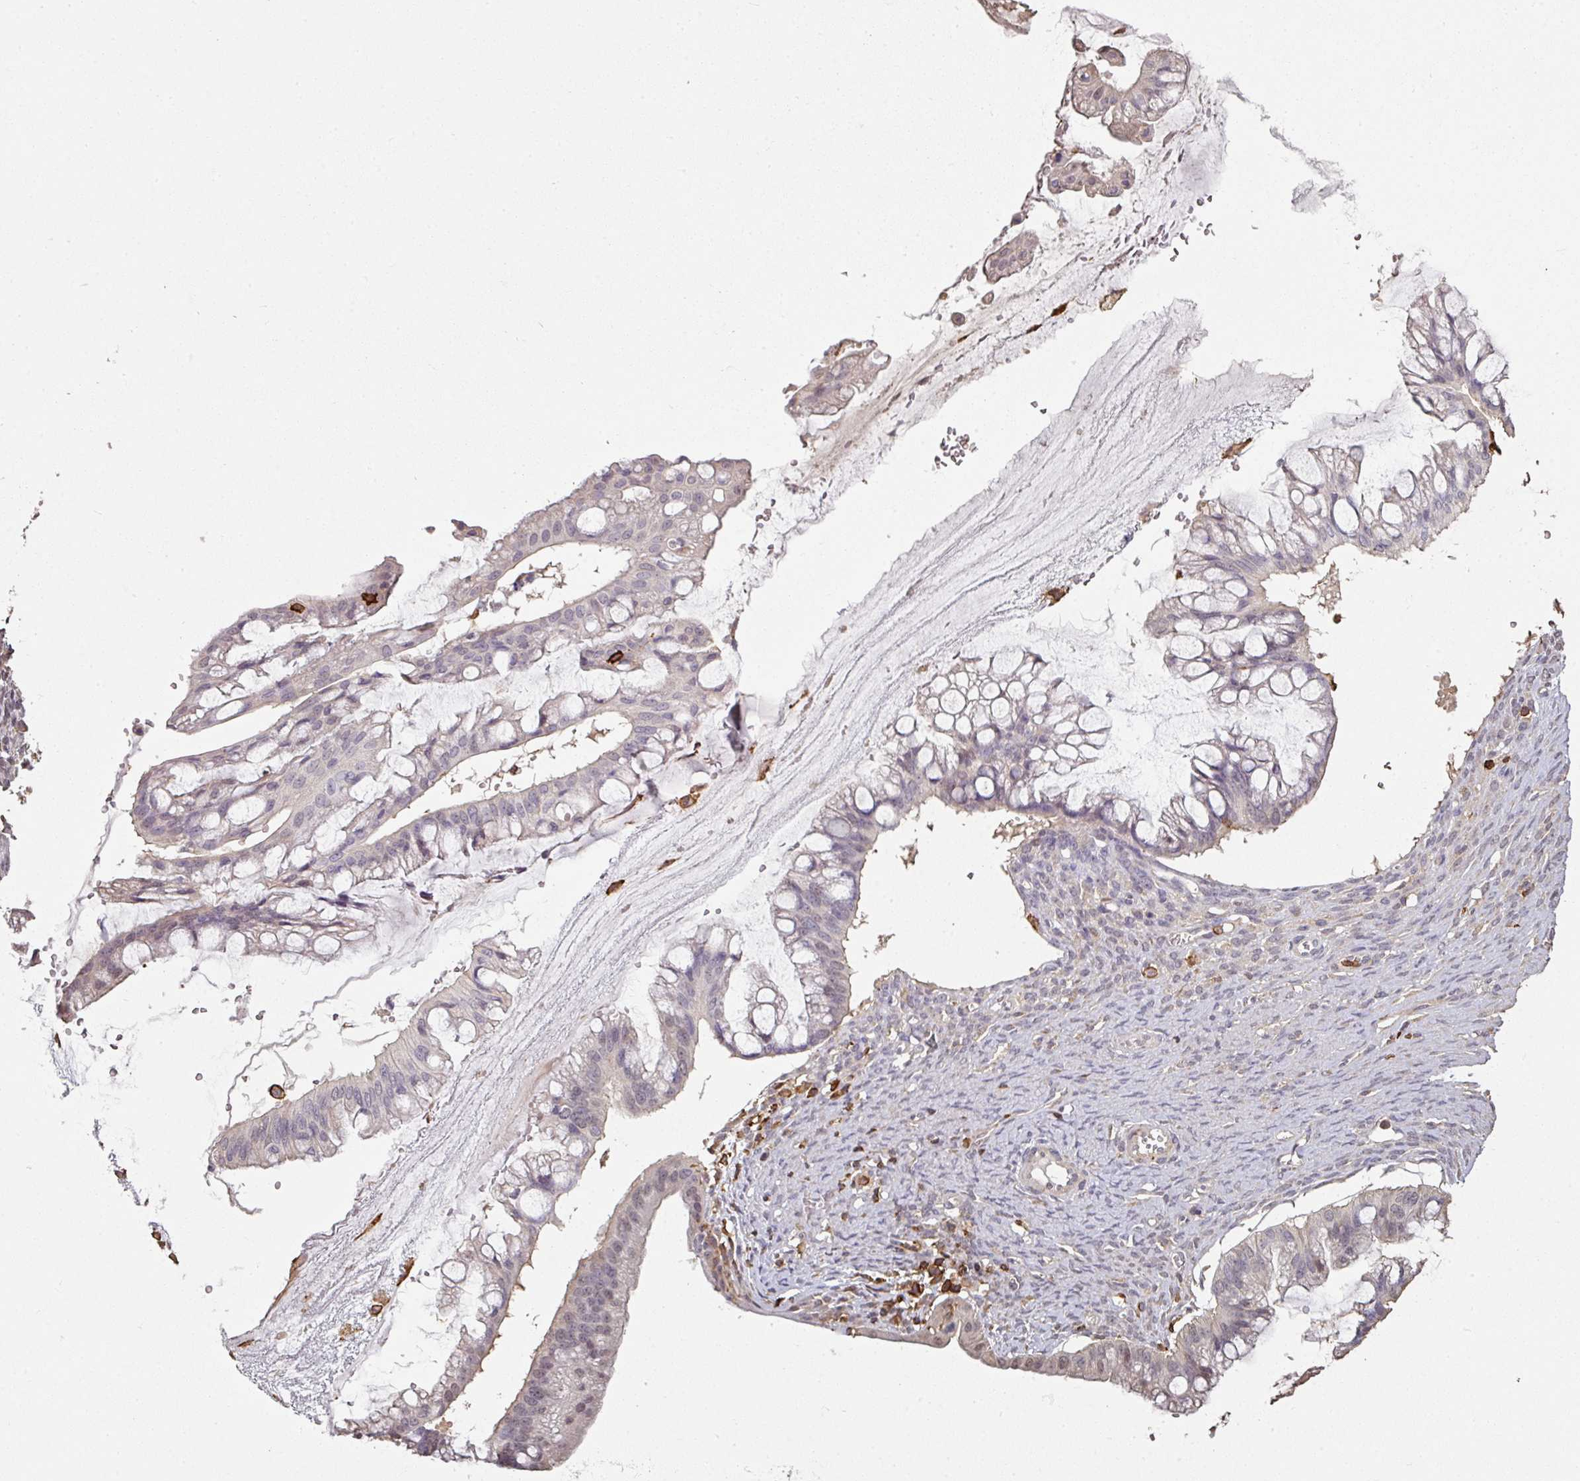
{"staining": {"intensity": "negative", "quantity": "none", "location": "none"}, "tissue": "ovarian cancer", "cell_type": "Tumor cells", "image_type": "cancer", "snomed": [{"axis": "morphology", "description": "Cystadenocarcinoma, mucinous, NOS"}, {"axis": "topography", "description": "Ovary"}], "caption": "Immunohistochemistry (IHC) of human ovarian mucinous cystadenocarcinoma demonstrates no positivity in tumor cells.", "gene": "OLFML2B", "patient": {"sex": "female", "age": 73}}